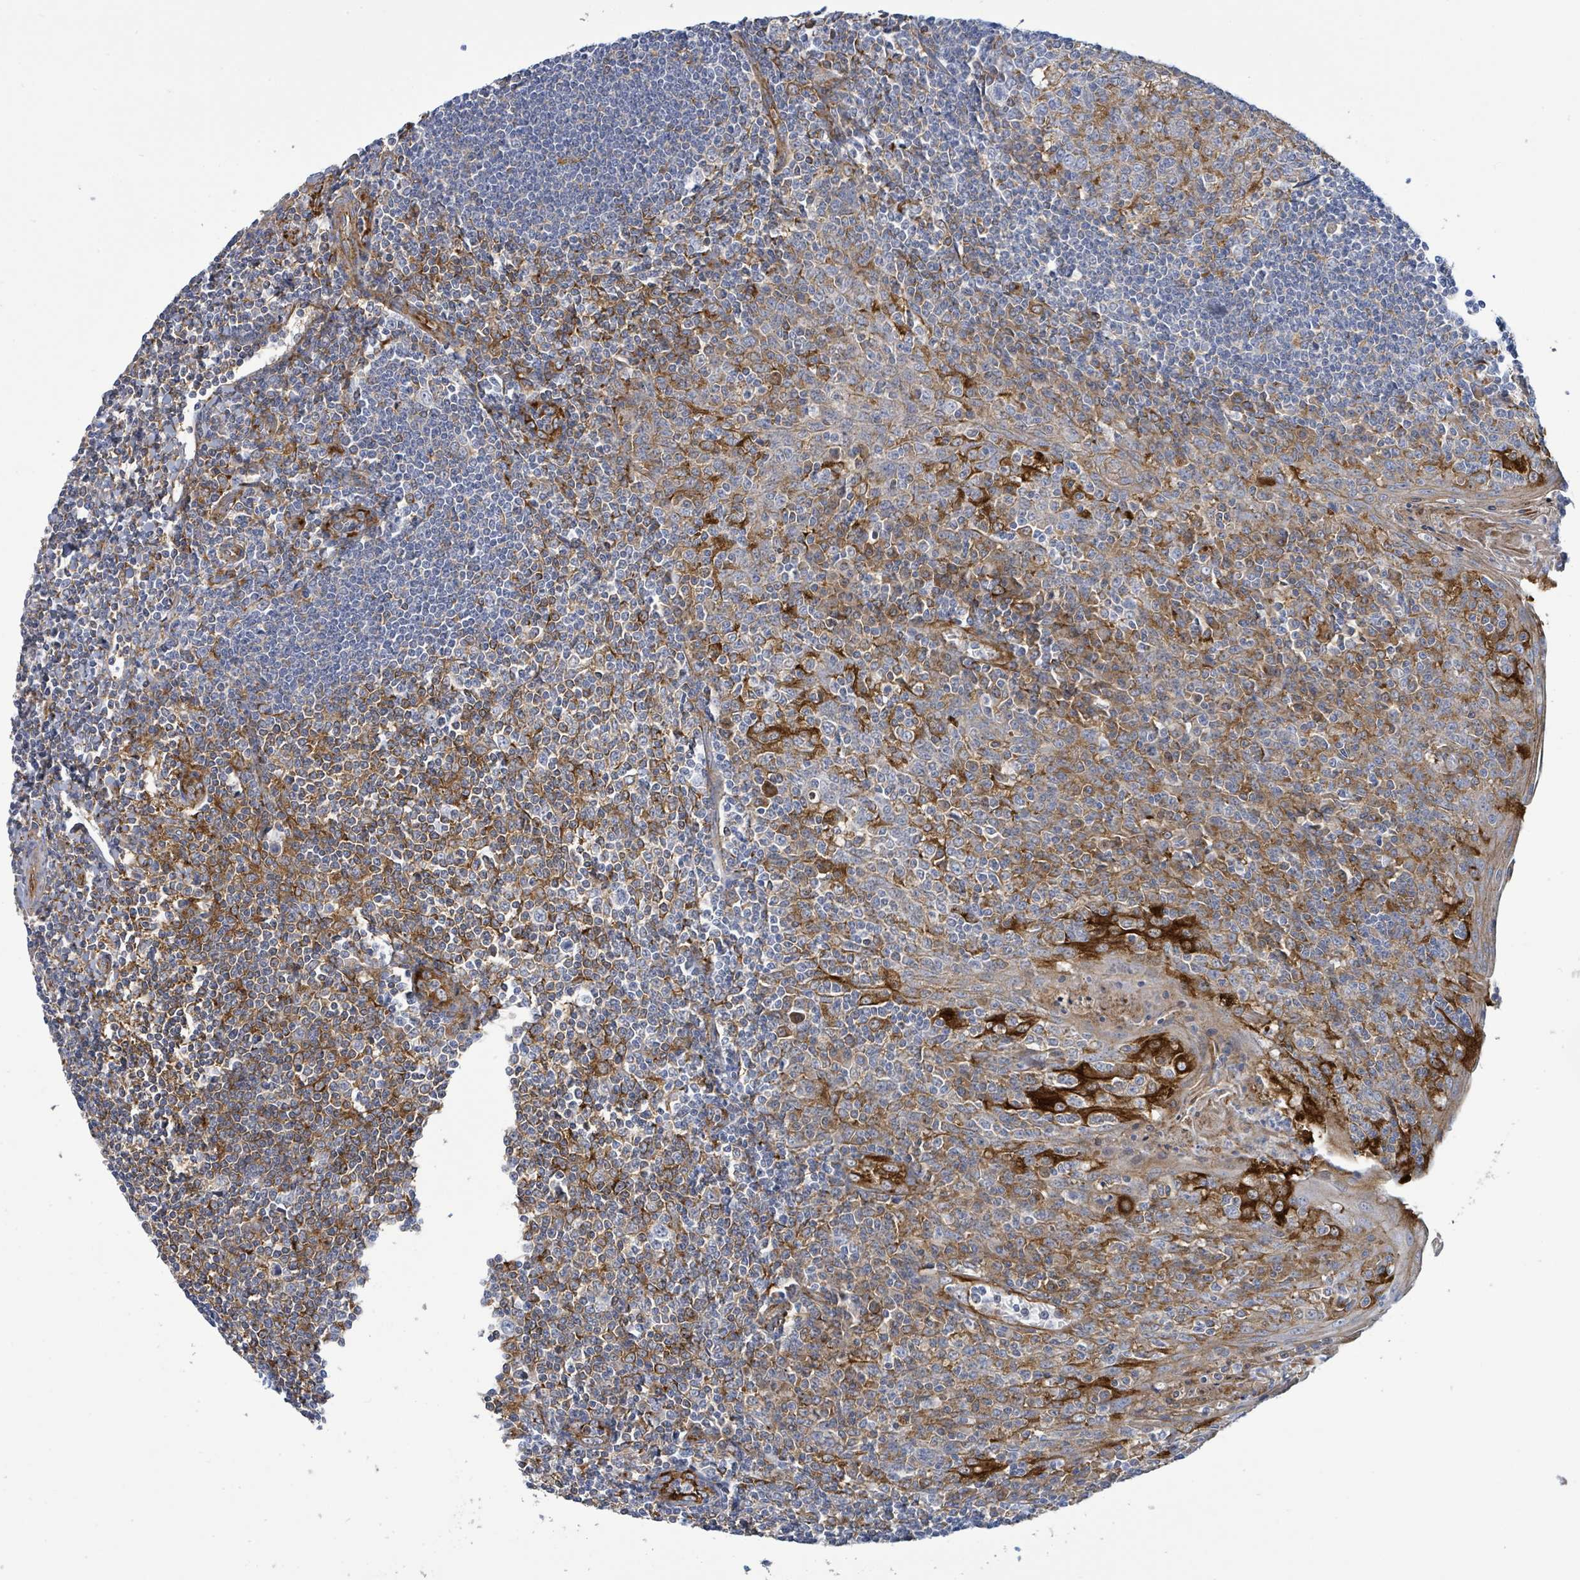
{"staining": {"intensity": "moderate", "quantity": "<25%", "location": "cytoplasmic/membranous"}, "tissue": "tonsil", "cell_type": "Germinal center cells", "image_type": "normal", "snomed": [{"axis": "morphology", "description": "Normal tissue, NOS"}, {"axis": "topography", "description": "Tonsil"}], "caption": "A high-resolution photomicrograph shows IHC staining of normal tonsil, which displays moderate cytoplasmic/membranous expression in about <25% of germinal center cells.", "gene": "EGFL7", "patient": {"sex": "male", "age": 27}}